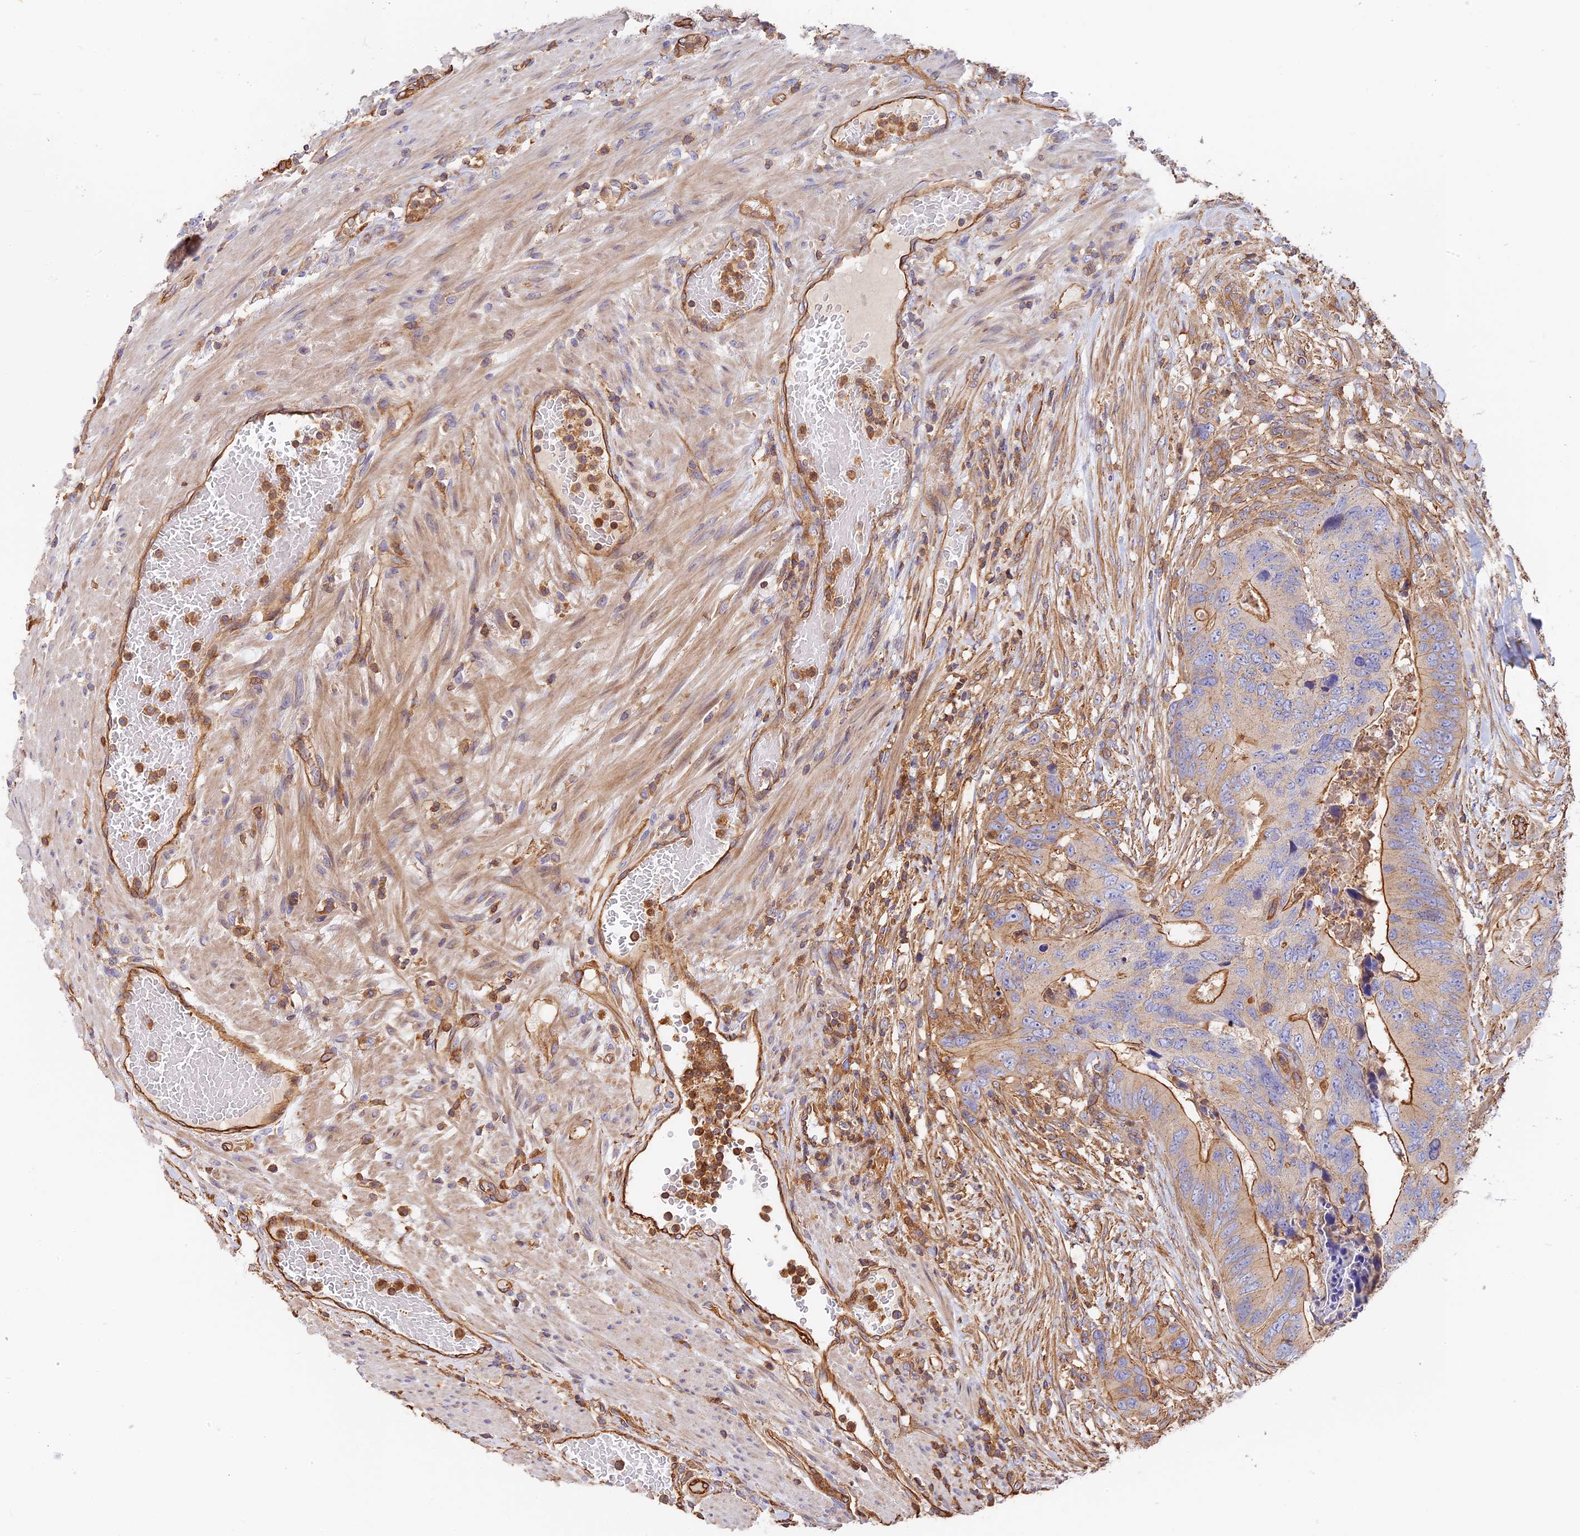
{"staining": {"intensity": "moderate", "quantity": "<25%", "location": "cytoplasmic/membranous"}, "tissue": "colorectal cancer", "cell_type": "Tumor cells", "image_type": "cancer", "snomed": [{"axis": "morphology", "description": "Adenocarcinoma, NOS"}, {"axis": "topography", "description": "Colon"}], "caption": "Human colorectal adenocarcinoma stained with a protein marker exhibits moderate staining in tumor cells.", "gene": "VPS18", "patient": {"sex": "male", "age": 84}}